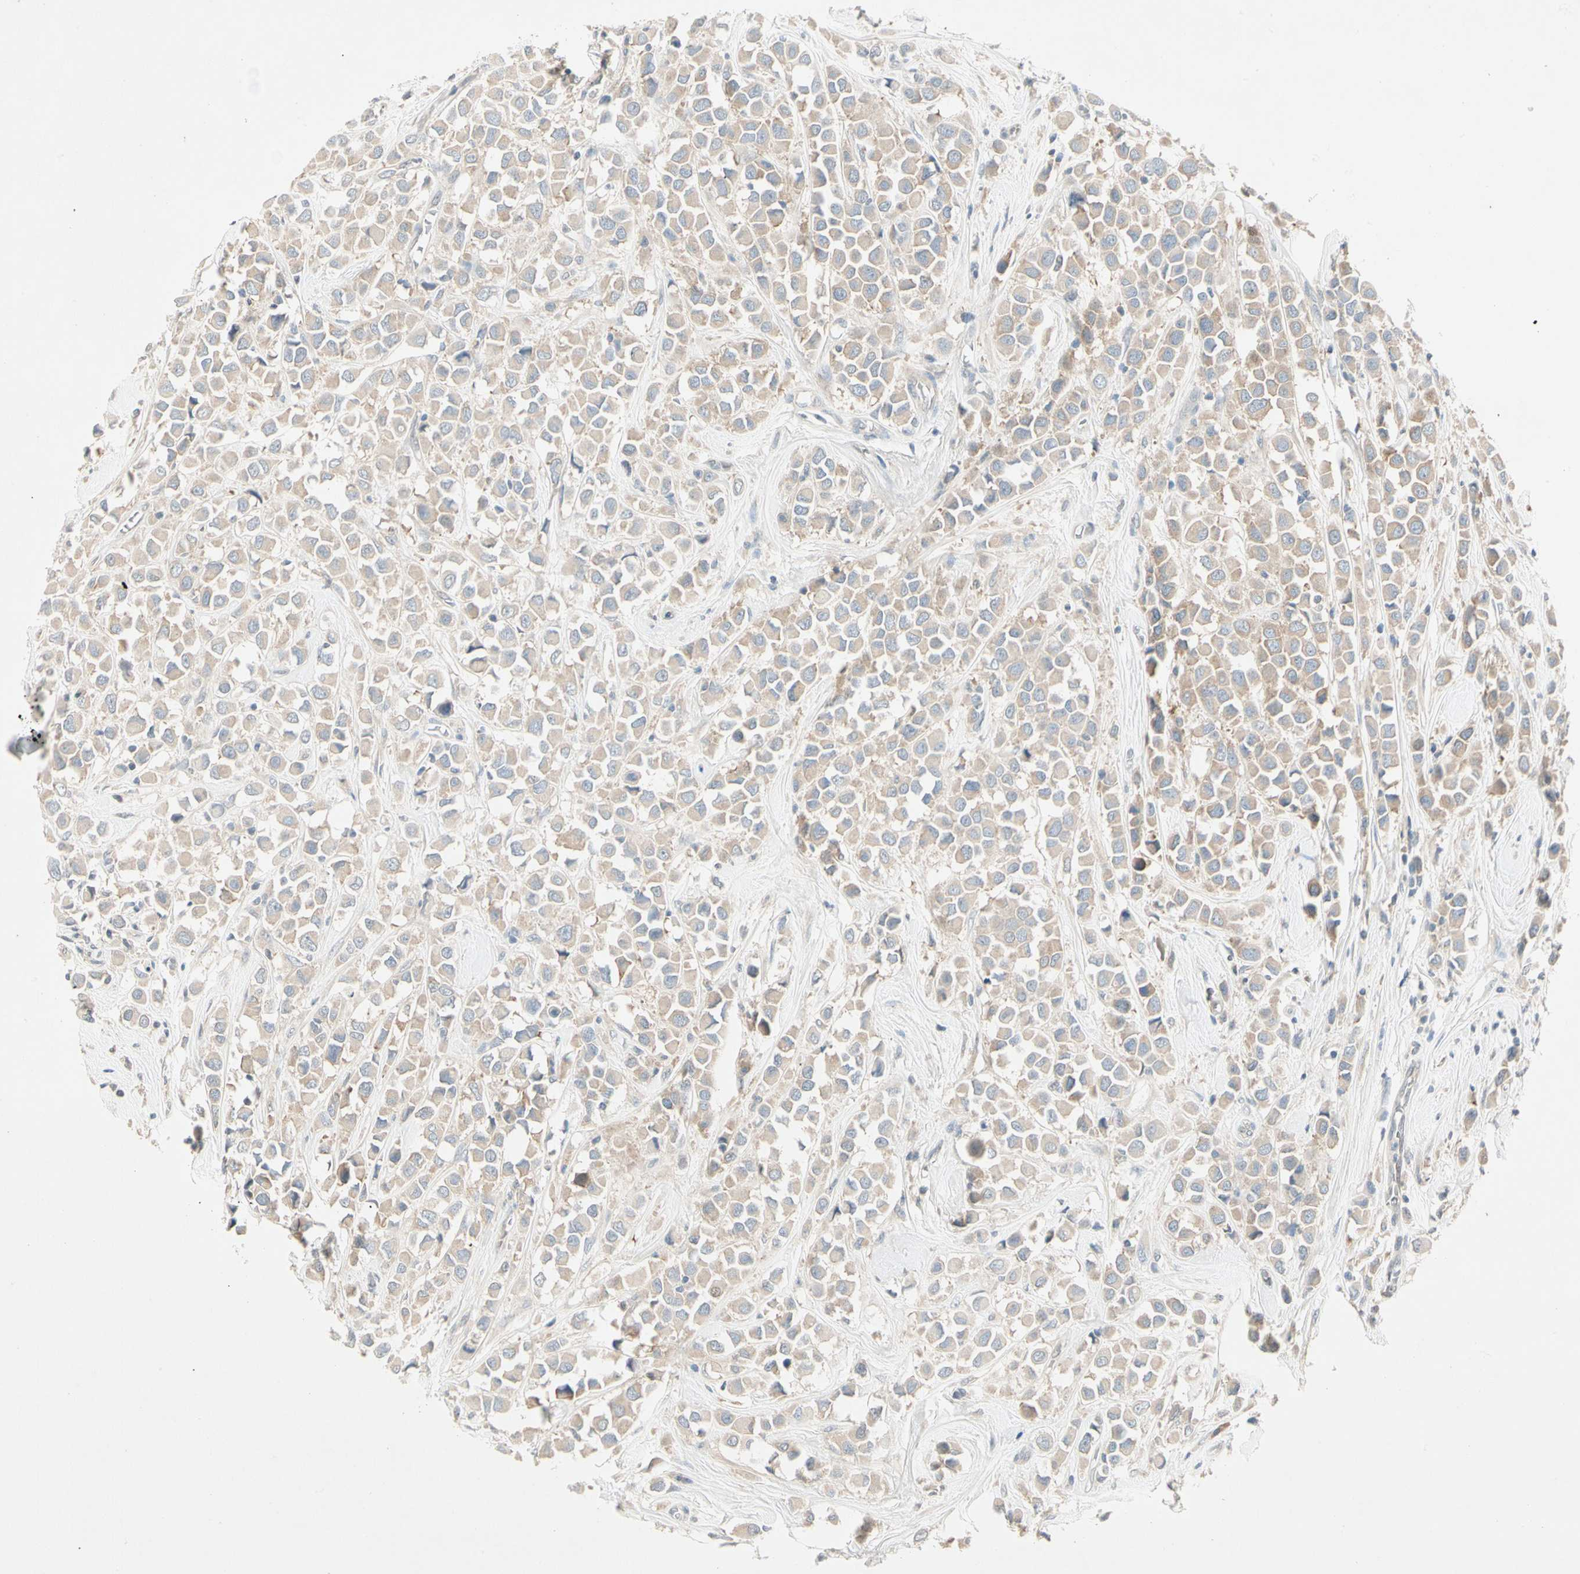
{"staining": {"intensity": "weak", "quantity": "25%-75%", "location": "cytoplasmic/membranous"}, "tissue": "breast cancer", "cell_type": "Tumor cells", "image_type": "cancer", "snomed": [{"axis": "morphology", "description": "Duct carcinoma"}, {"axis": "topography", "description": "Breast"}], "caption": "This image exhibits invasive ductal carcinoma (breast) stained with immunohistochemistry (IHC) to label a protein in brown. The cytoplasmic/membranous of tumor cells show weak positivity for the protein. Nuclei are counter-stained blue.", "gene": "IL1R1", "patient": {"sex": "female", "age": 61}}